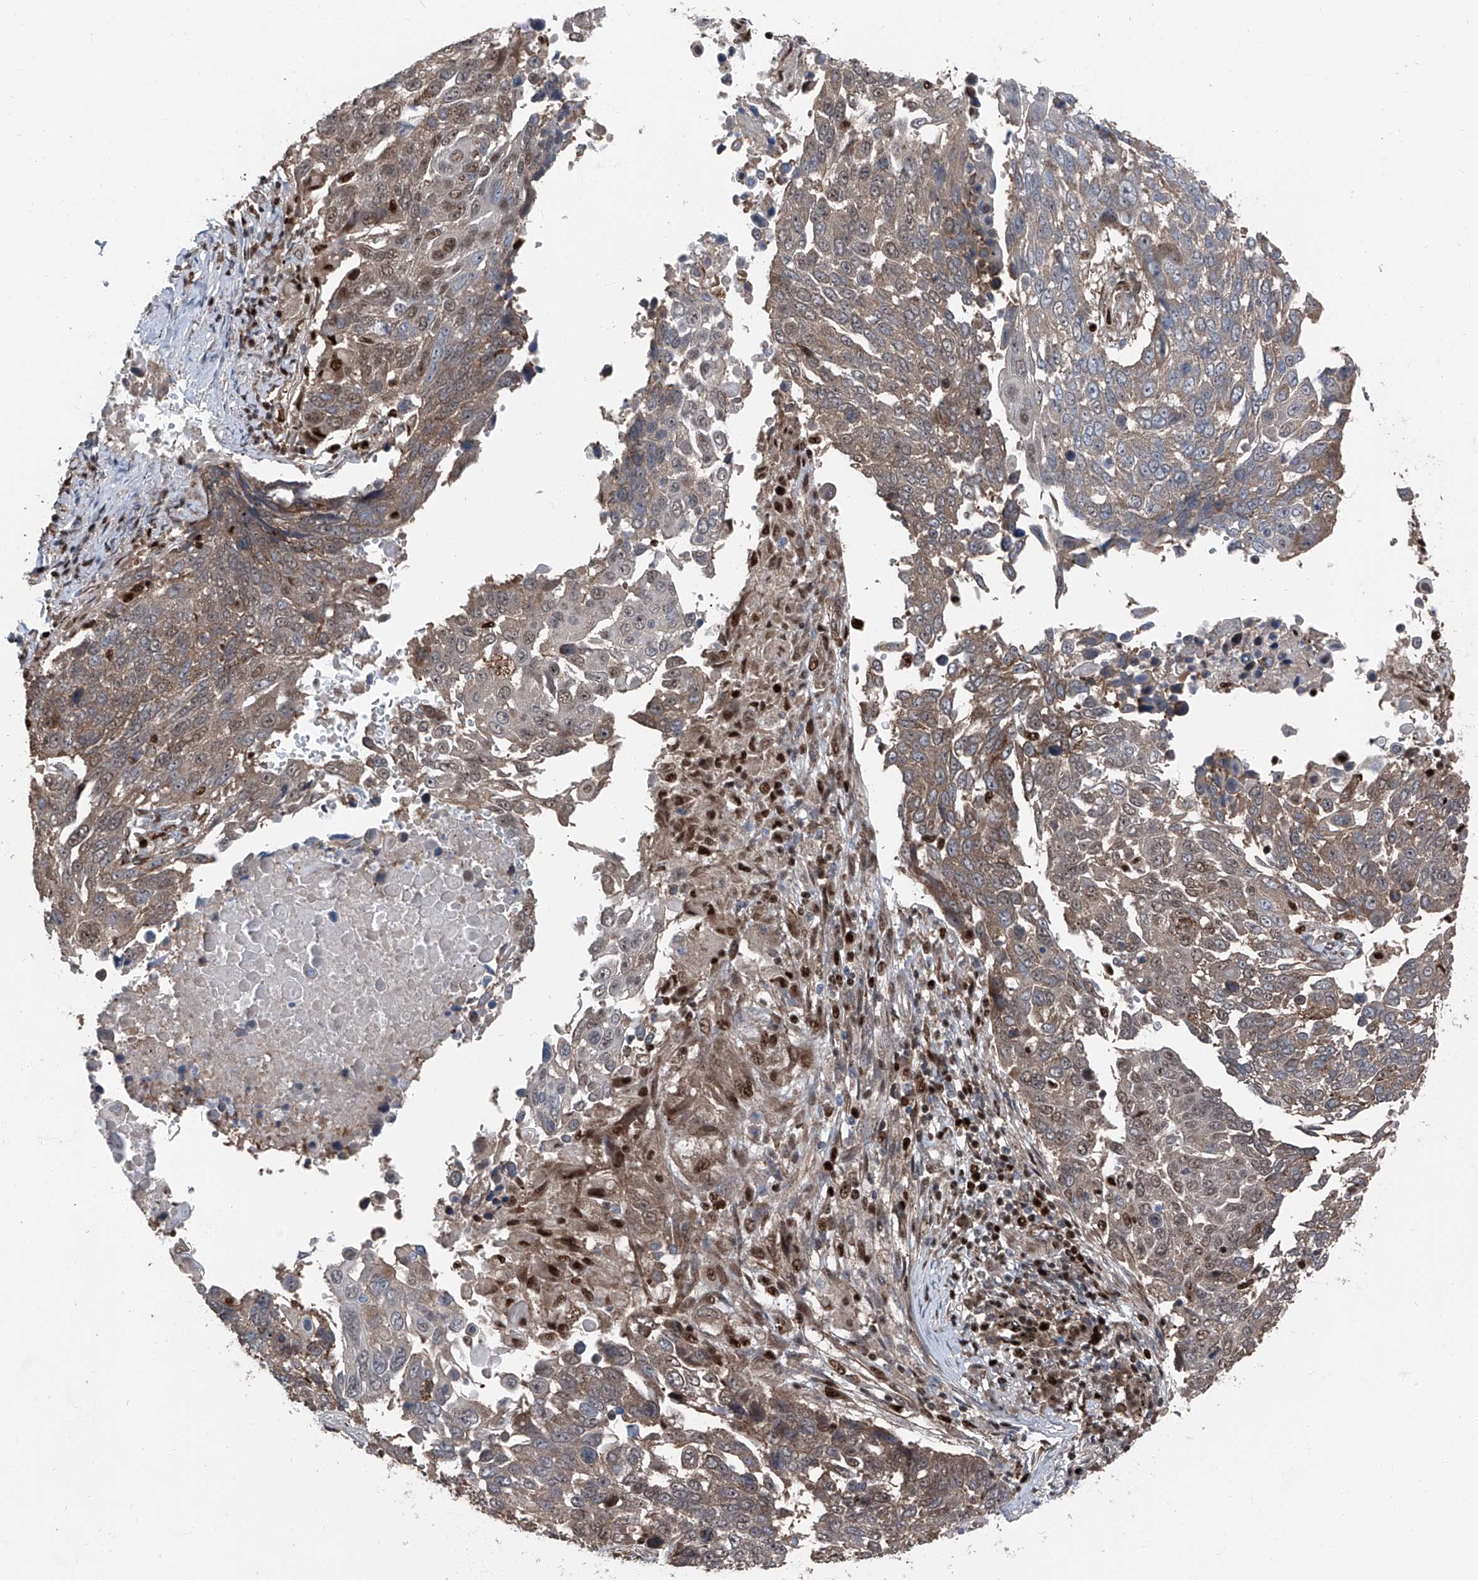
{"staining": {"intensity": "moderate", "quantity": "25%-75%", "location": "cytoplasmic/membranous,nuclear"}, "tissue": "lung cancer", "cell_type": "Tumor cells", "image_type": "cancer", "snomed": [{"axis": "morphology", "description": "Squamous cell carcinoma, NOS"}, {"axis": "topography", "description": "Lung"}], "caption": "Immunohistochemical staining of human lung cancer shows medium levels of moderate cytoplasmic/membranous and nuclear protein positivity in about 25%-75% of tumor cells.", "gene": "FKBP5", "patient": {"sex": "male", "age": 66}}